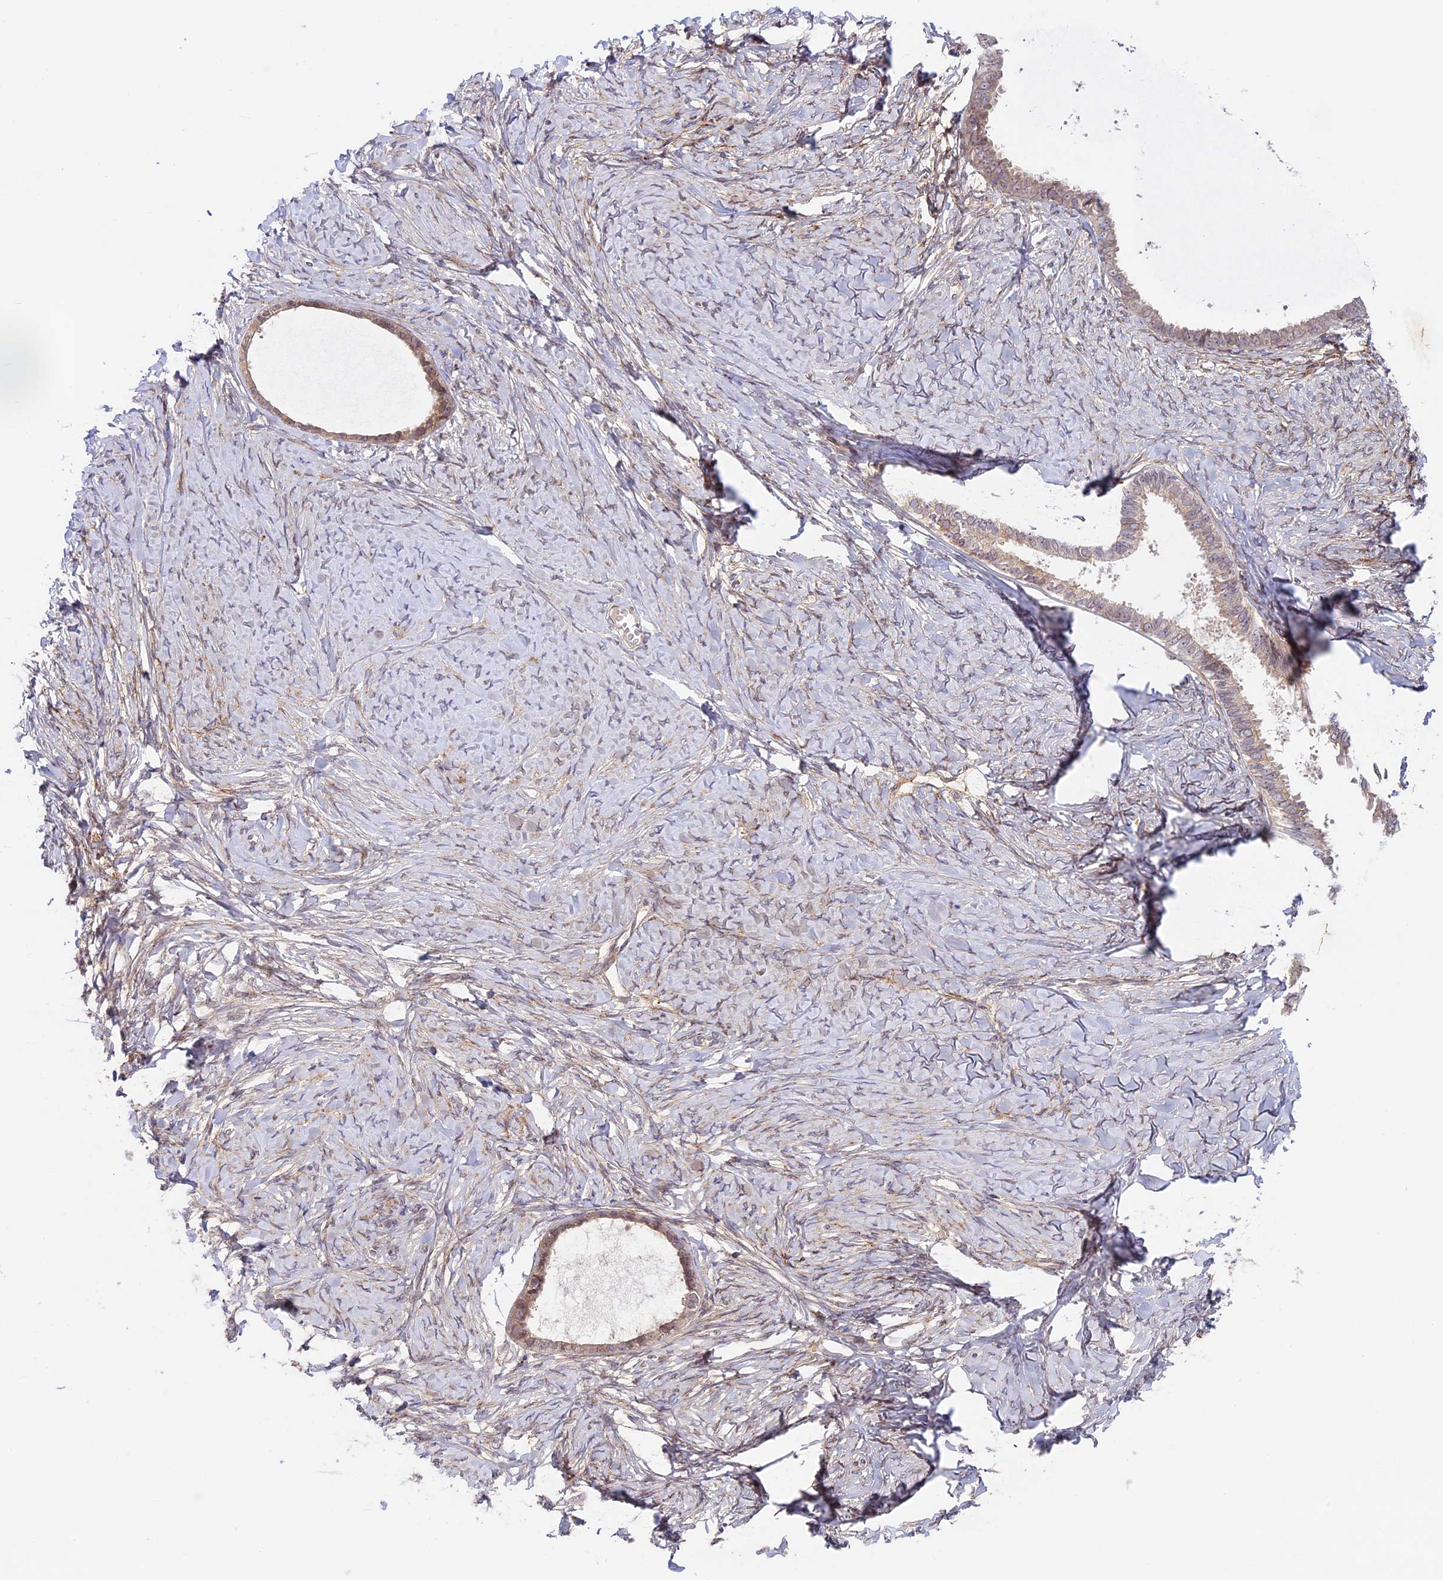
{"staining": {"intensity": "weak", "quantity": "25%-75%", "location": "cytoplasmic/membranous"}, "tissue": "ovarian cancer", "cell_type": "Tumor cells", "image_type": "cancer", "snomed": [{"axis": "morphology", "description": "Cystadenocarcinoma, serous, NOS"}, {"axis": "topography", "description": "Ovary"}], "caption": "There is low levels of weak cytoplasmic/membranous staining in tumor cells of serous cystadenocarcinoma (ovarian), as demonstrated by immunohistochemical staining (brown color).", "gene": "DGKH", "patient": {"sex": "female", "age": 79}}